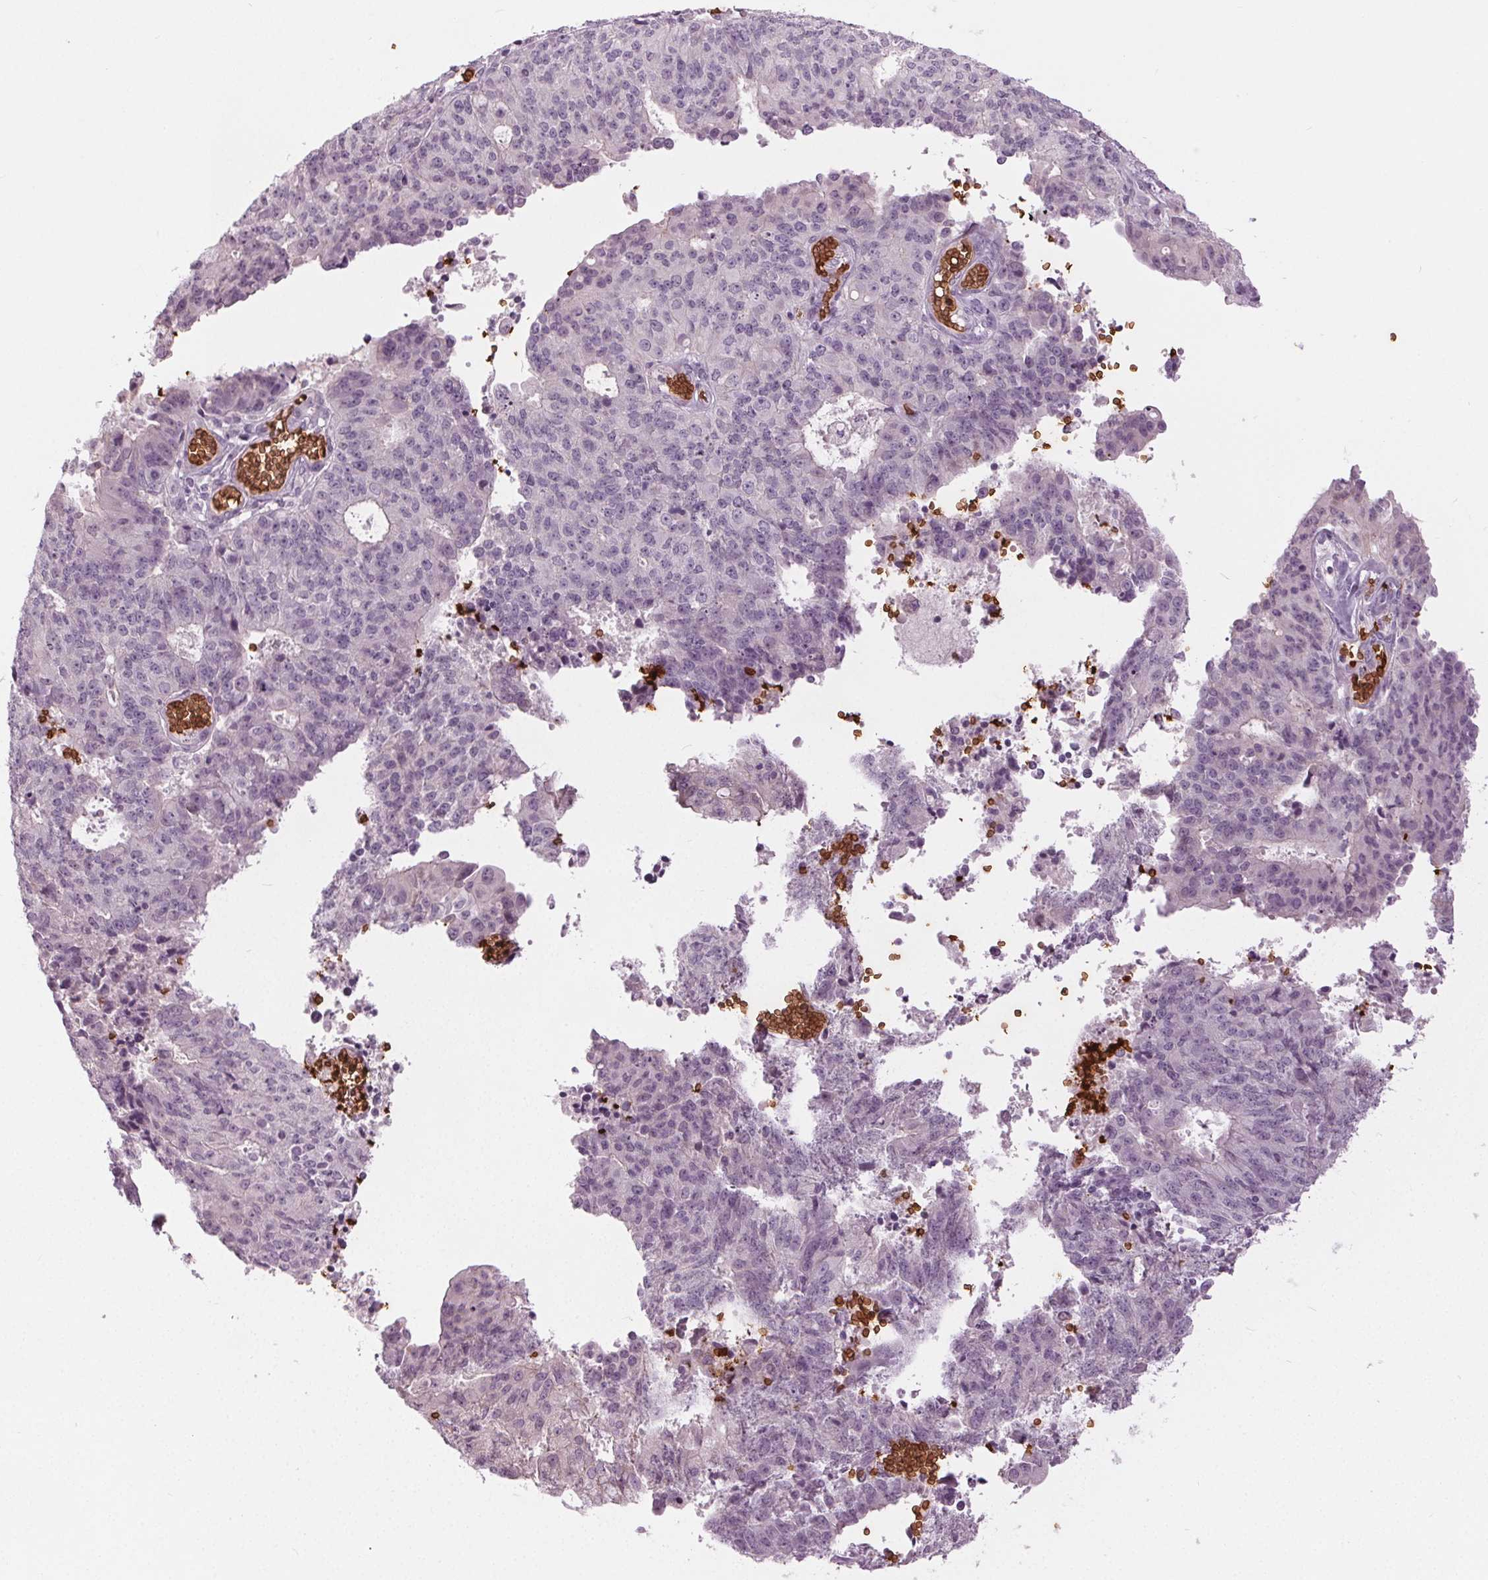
{"staining": {"intensity": "negative", "quantity": "none", "location": "none"}, "tissue": "endometrial cancer", "cell_type": "Tumor cells", "image_type": "cancer", "snomed": [{"axis": "morphology", "description": "Adenocarcinoma, NOS"}, {"axis": "topography", "description": "Endometrium"}], "caption": "This is a micrograph of IHC staining of endometrial cancer, which shows no expression in tumor cells.", "gene": "SLC4A1", "patient": {"sex": "female", "age": 82}}